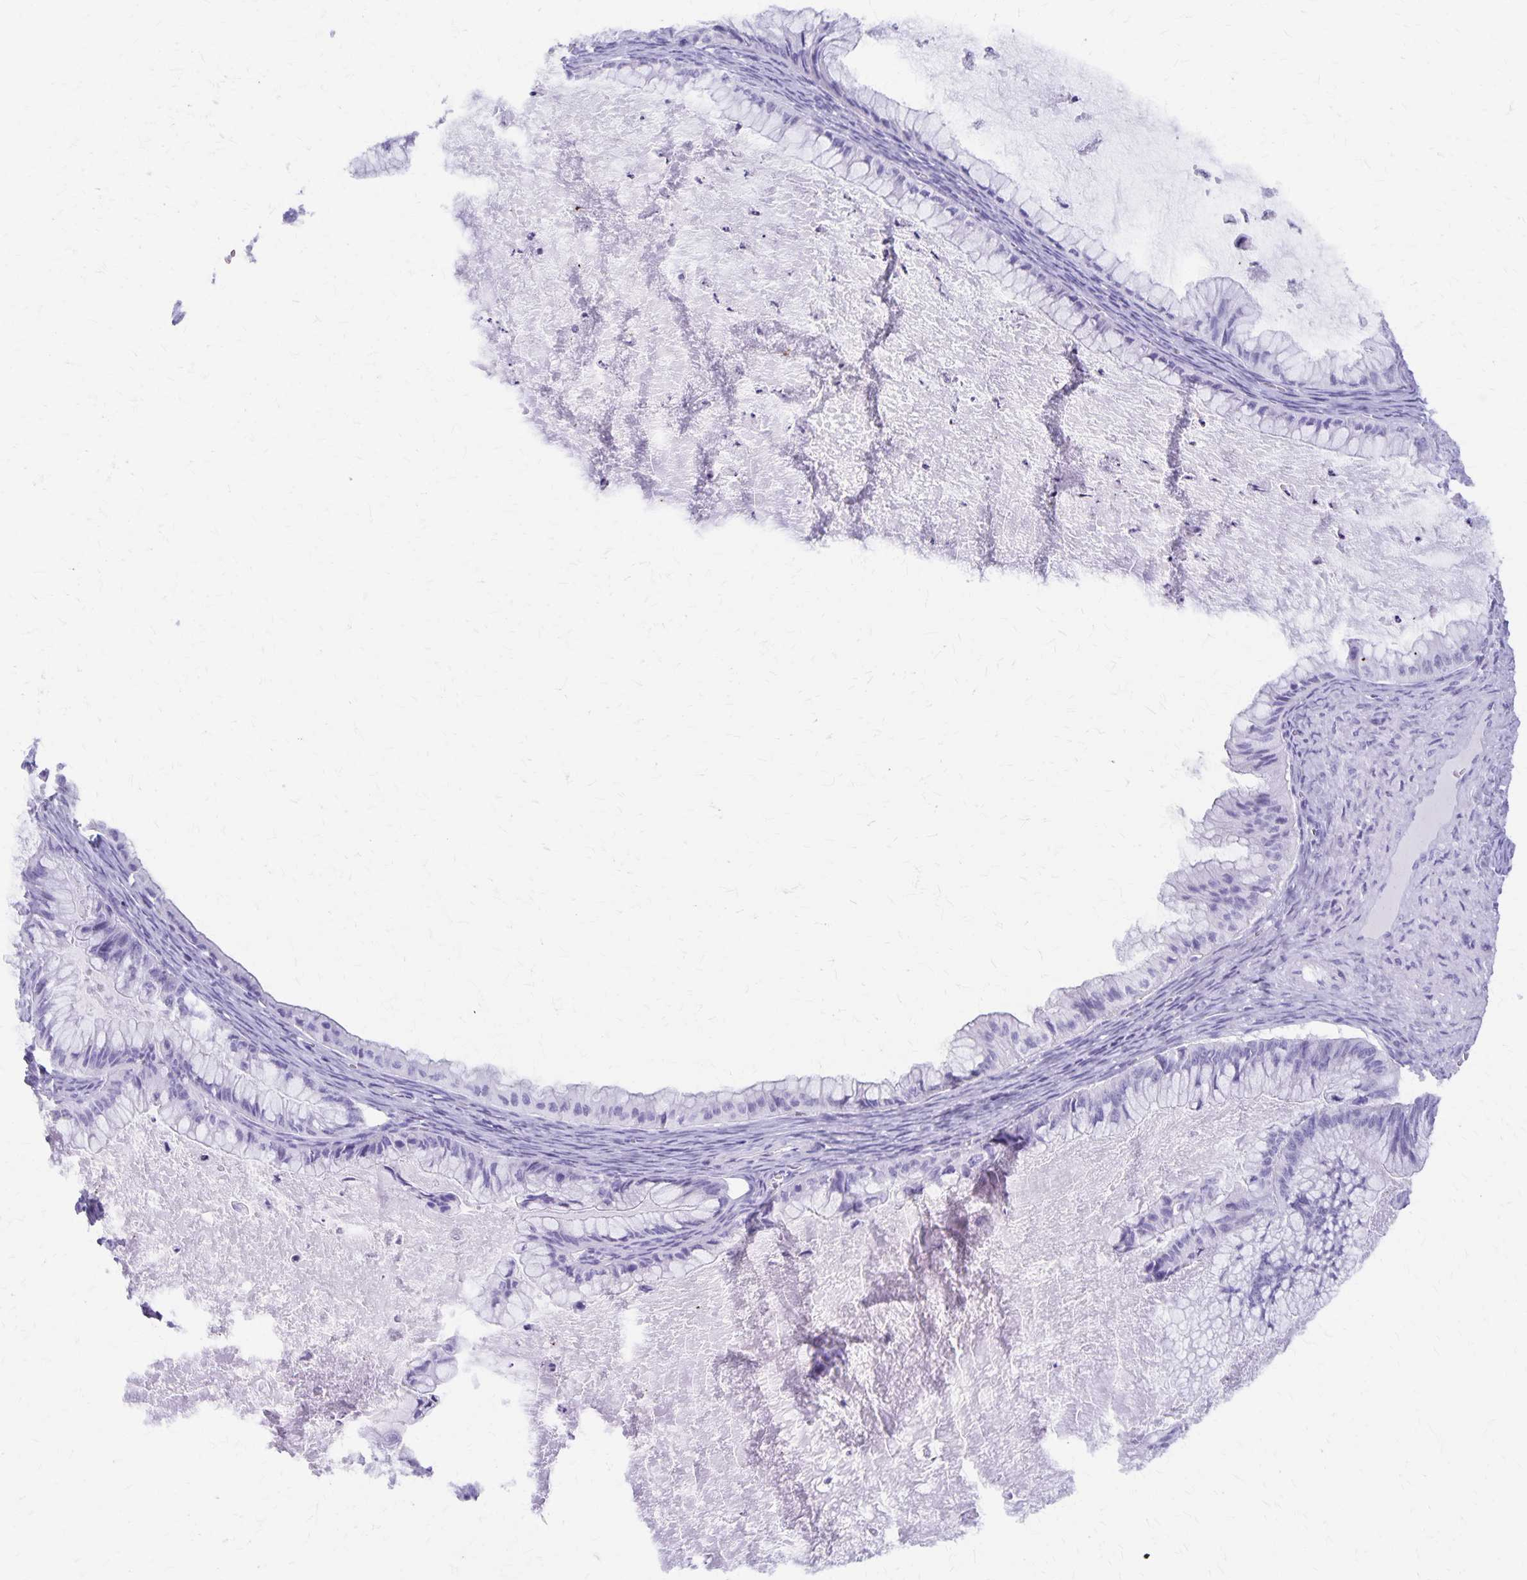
{"staining": {"intensity": "negative", "quantity": "none", "location": "none"}, "tissue": "ovarian cancer", "cell_type": "Tumor cells", "image_type": "cancer", "snomed": [{"axis": "morphology", "description": "Cystadenocarcinoma, mucinous, NOS"}, {"axis": "topography", "description": "Ovary"}], "caption": "A micrograph of human mucinous cystadenocarcinoma (ovarian) is negative for staining in tumor cells.", "gene": "DEFA5", "patient": {"sex": "female", "age": 72}}